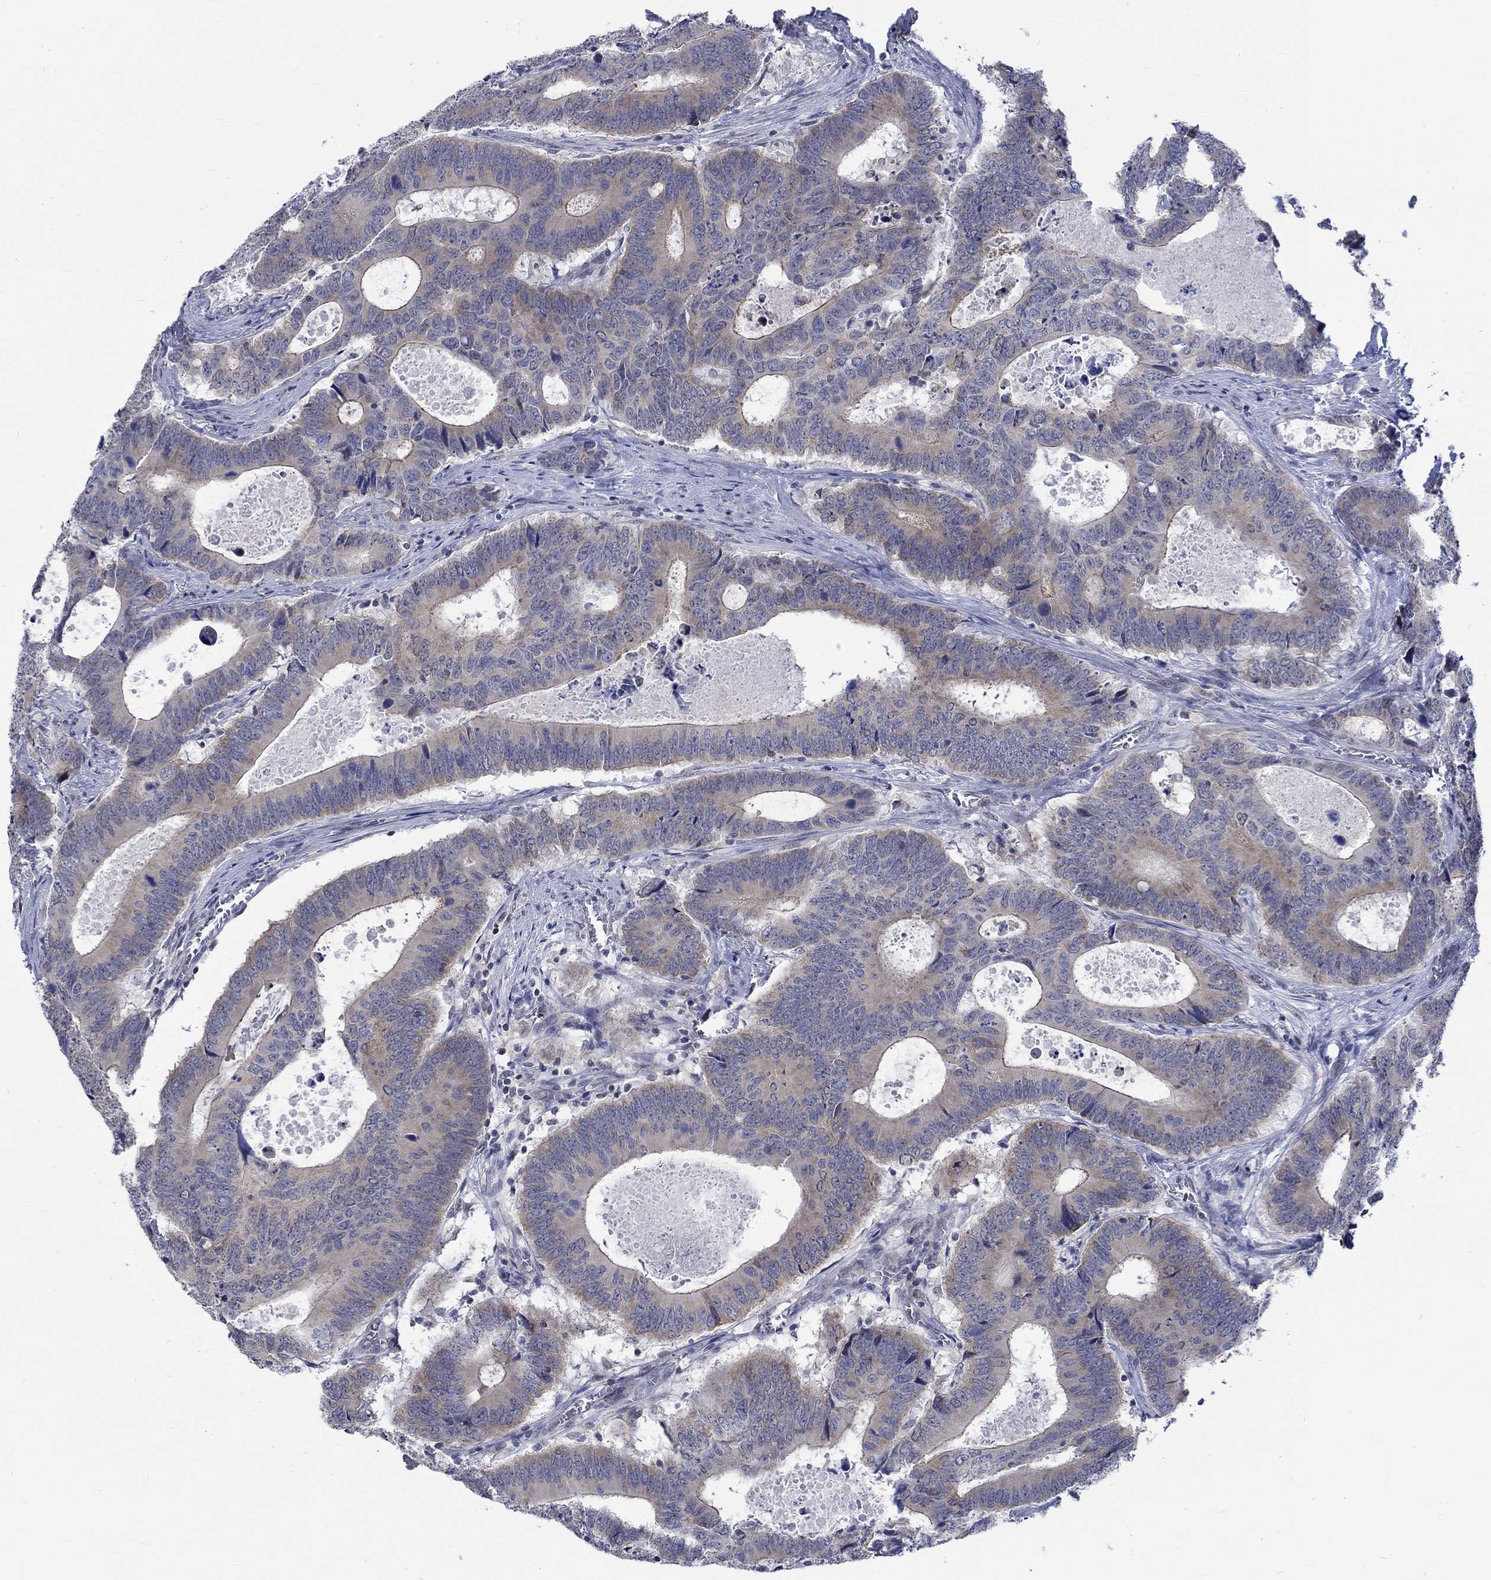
{"staining": {"intensity": "weak", "quantity": "25%-75%", "location": "cytoplasmic/membranous"}, "tissue": "colorectal cancer", "cell_type": "Tumor cells", "image_type": "cancer", "snomed": [{"axis": "morphology", "description": "Adenocarcinoma, NOS"}, {"axis": "topography", "description": "Colon"}], "caption": "Weak cytoplasmic/membranous expression is appreciated in approximately 25%-75% of tumor cells in colorectal adenocarcinoma. (DAB (3,3'-diaminobenzidine) = brown stain, brightfield microscopy at high magnification).", "gene": "WASF1", "patient": {"sex": "female", "age": 82}}